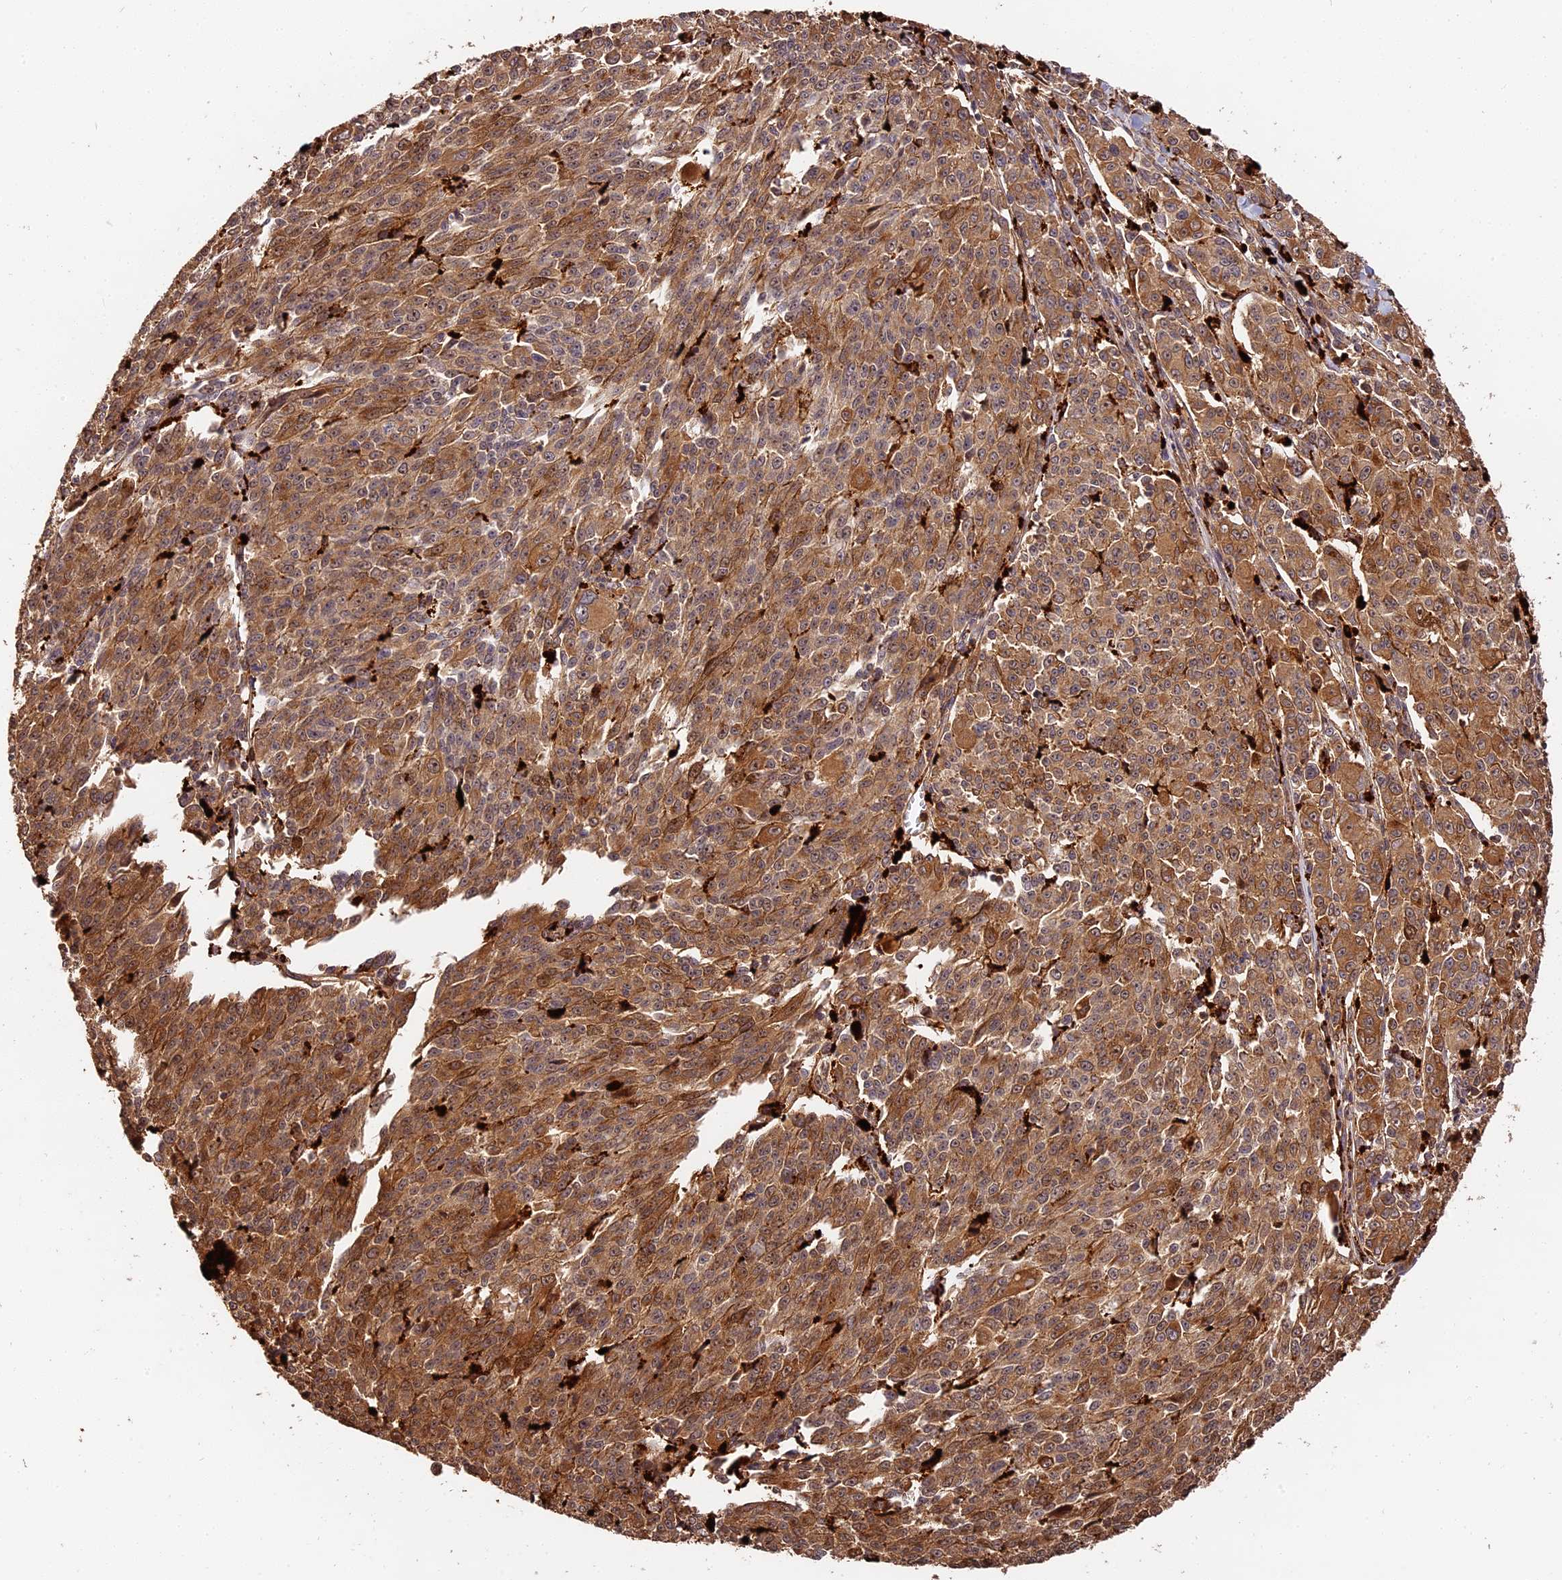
{"staining": {"intensity": "moderate", "quantity": ">75%", "location": "cytoplasmic/membranous"}, "tissue": "melanoma", "cell_type": "Tumor cells", "image_type": "cancer", "snomed": [{"axis": "morphology", "description": "Malignant melanoma, NOS"}, {"axis": "topography", "description": "Skin"}], "caption": "Immunohistochemical staining of malignant melanoma demonstrates moderate cytoplasmic/membranous protein expression in about >75% of tumor cells.", "gene": "MMP15", "patient": {"sex": "female", "age": 52}}